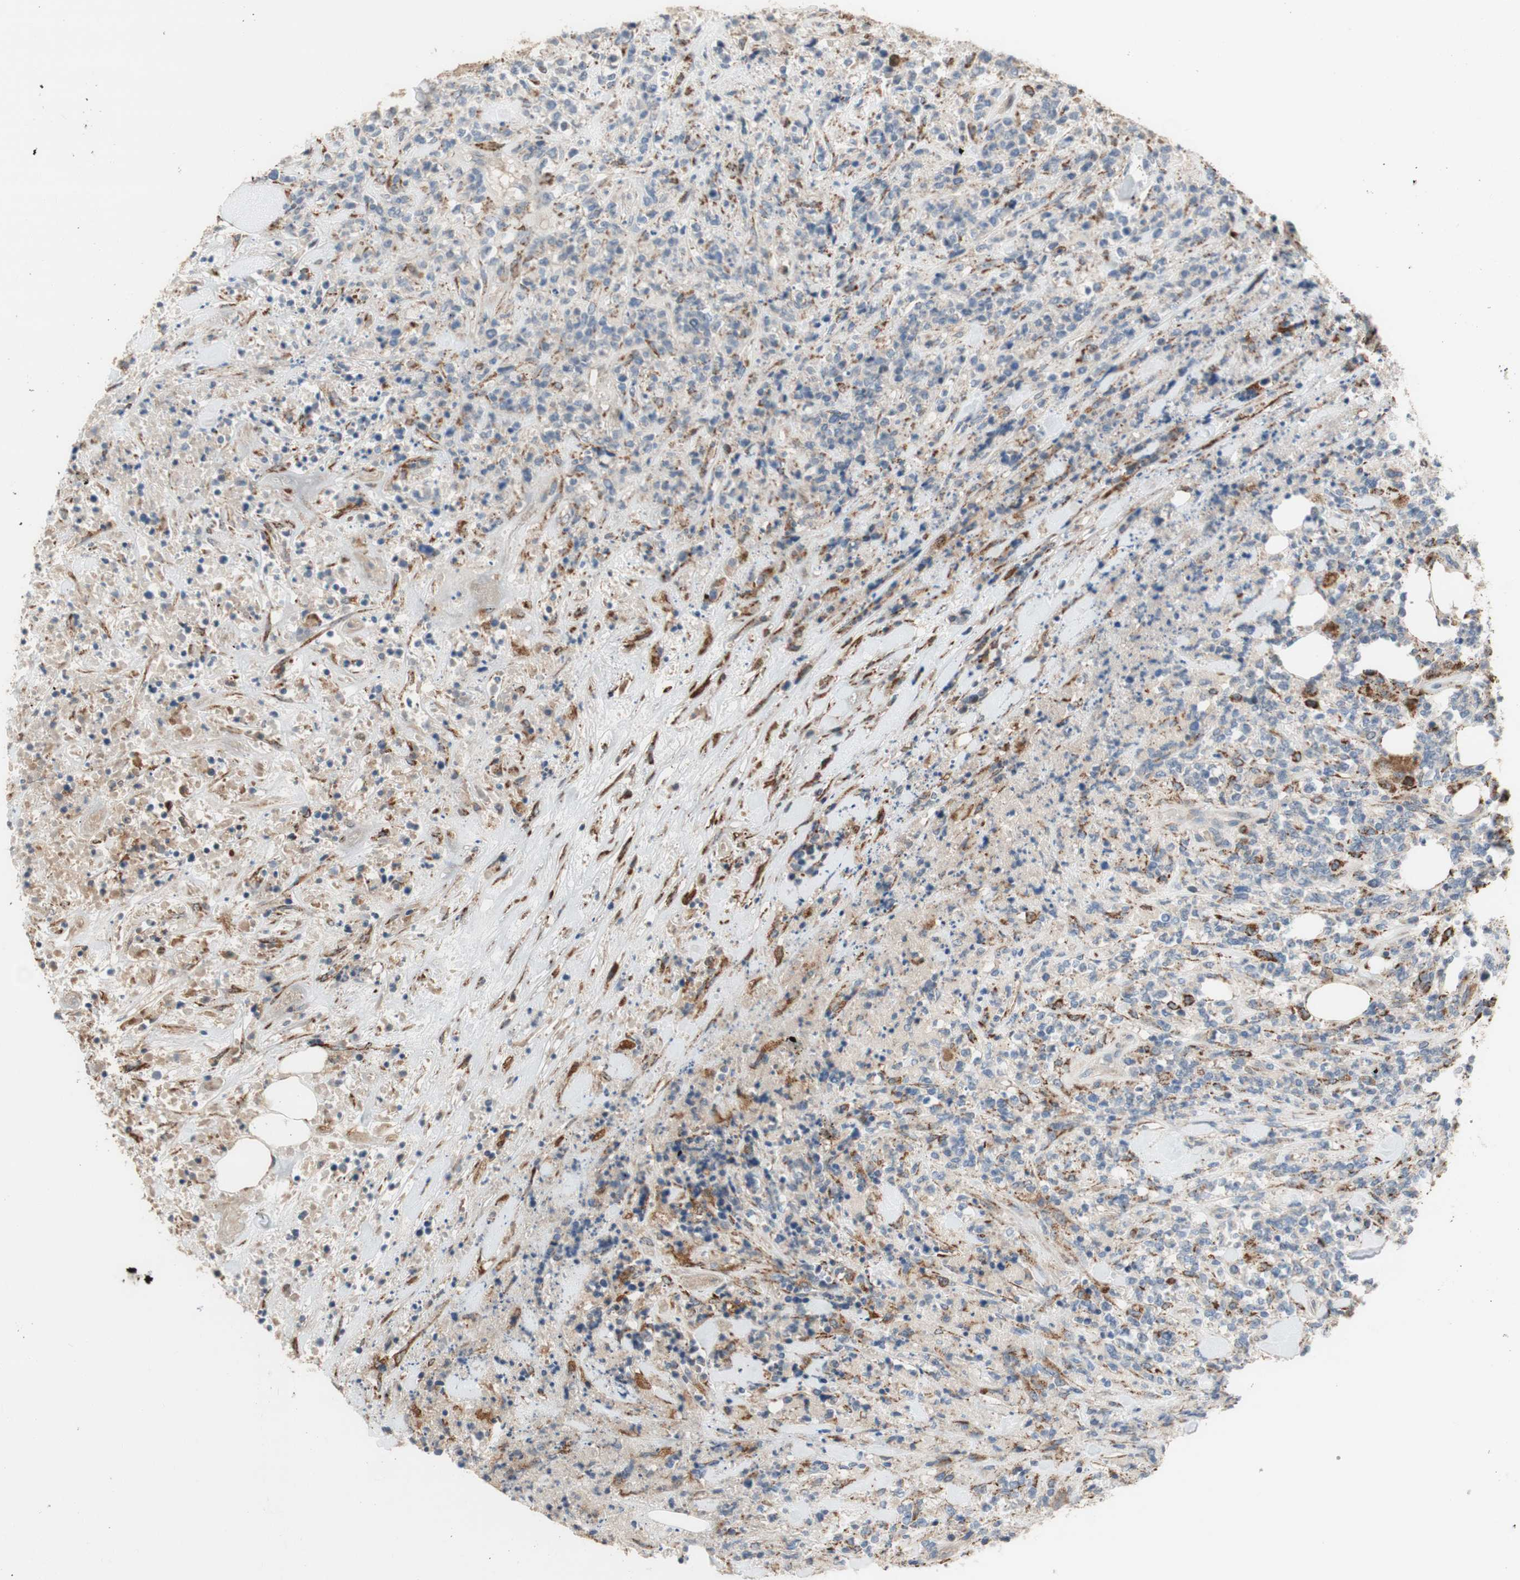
{"staining": {"intensity": "negative", "quantity": "none", "location": "none"}, "tissue": "lymphoma", "cell_type": "Tumor cells", "image_type": "cancer", "snomed": [{"axis": "morphology", "description": "Malignant lymphoma, non-Hodgkin's type, High grade"}, {"axis": "topography", "description": "Soft tissue"}], "caption": "Photomicrograph shows no significant protein staining in tumor cells of lymphoma. (DAB (3,3'-diaminobenzidine) immunohistochemistry (IHC), high magnification).", "gene": "PTPN21", "patient": {"sex": "male", "age": 18}}